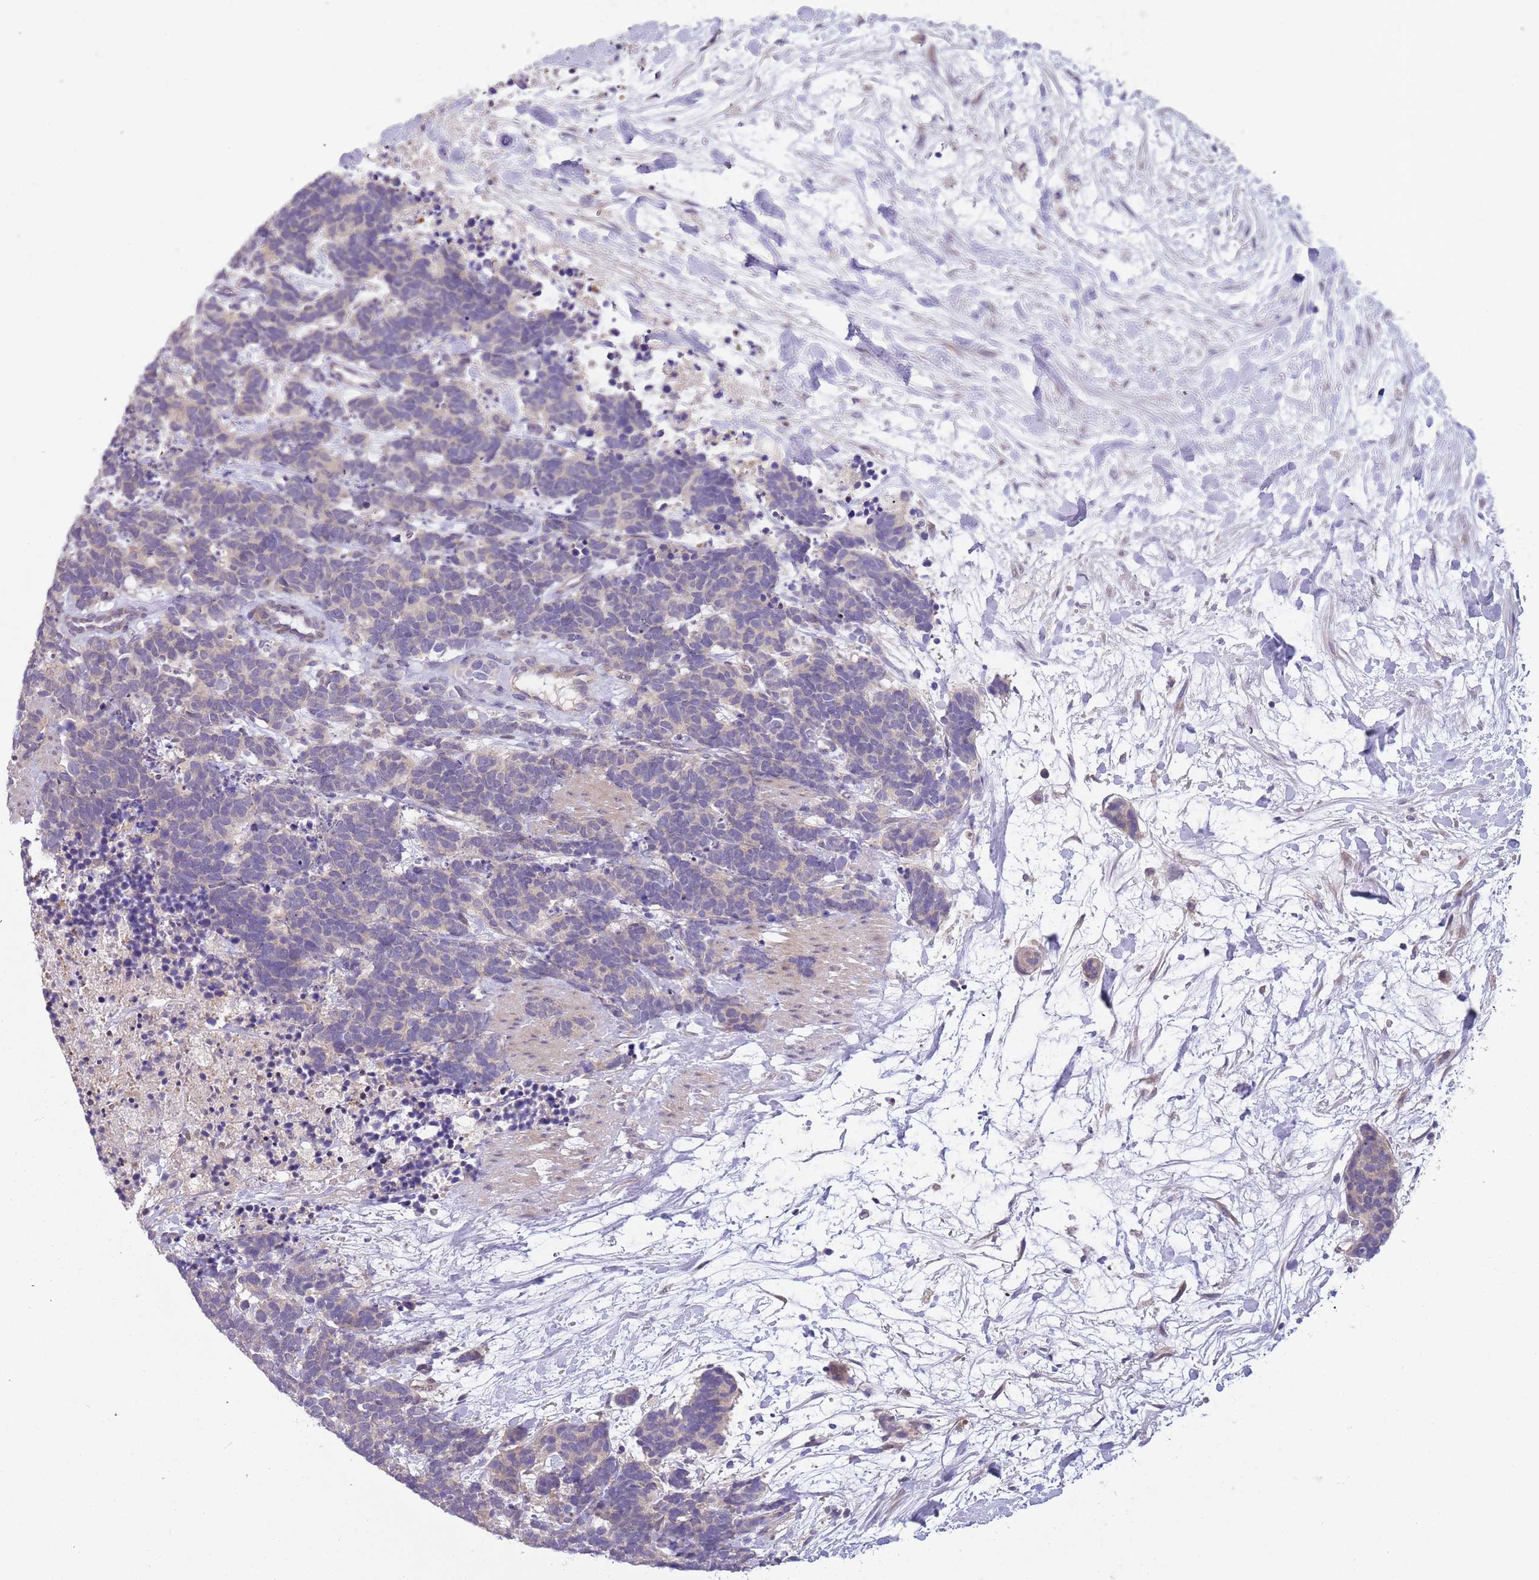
{"staining": {"intensity": "negative", "quantity": "none", "location": "none"}, "tissue": "carcinoid", "cell_type": "Tumor cells", "image_type": "cancer", "snomed": [{"axis": "morphology", "description": "Carcinoma, NOS"}, {"axis": "morphology", "description": "Carcinoid, malignant, NOS"}, {"axis": "topography", "description": "Prostate"}], "caption": "This is a photomicrograph of immunohistochemistry staining of malignant carcinoid, which shows no expression in tumor cells.", "gene": "CABYR", "patient": {"sex": "male", "age": 57}}